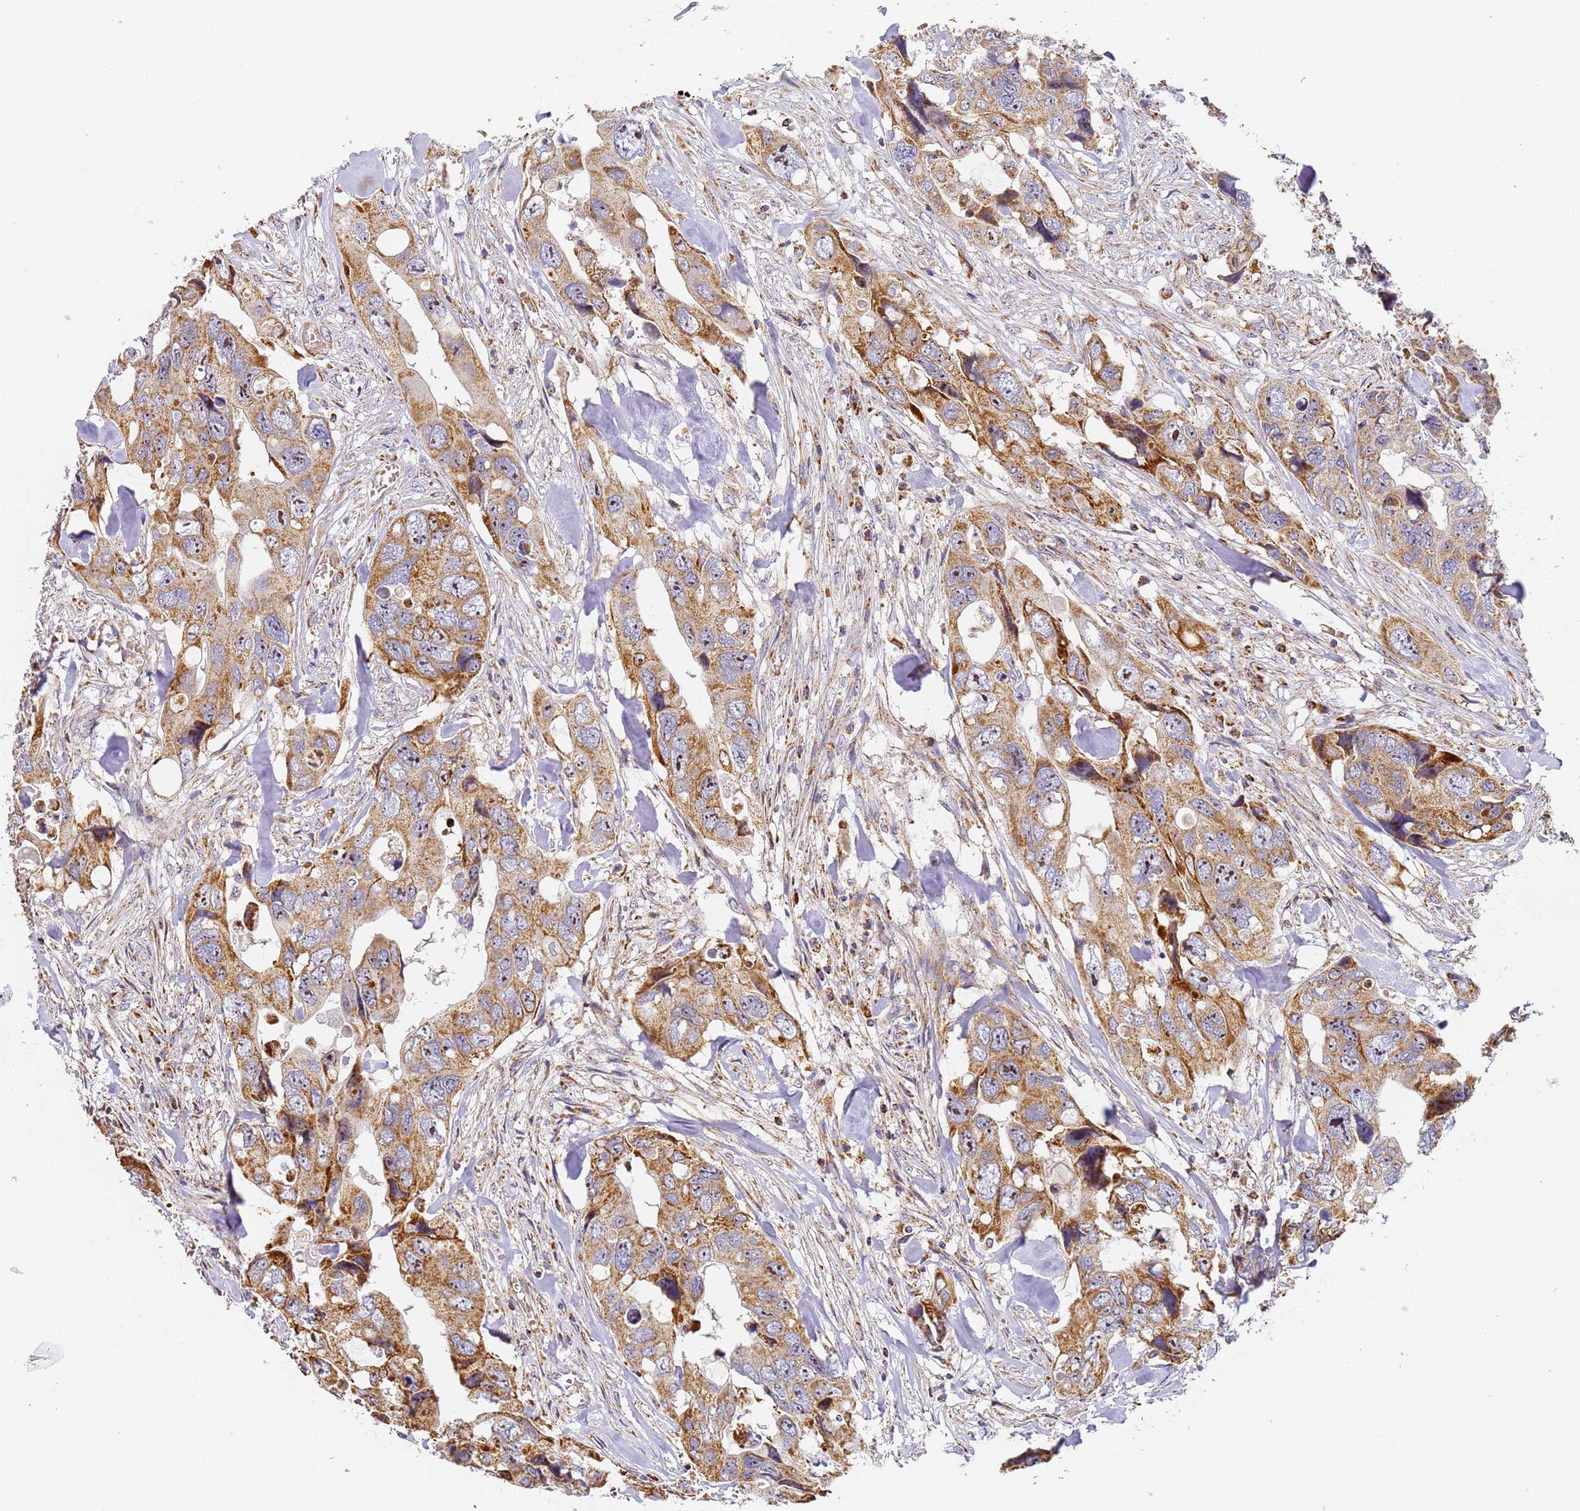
{"staining": {"intensity": "moderate", "quantity": ">75%", "location": "cytoplasmic/membranous"}, "tissue": "colorectal cancer", "cell_type": "Tumor cells", "image_type": "cancer", "snomed": [{"axis": "morphology", "description": "Adenocarcinoma, NOS"}, {"axis": "topography", "description": "Rectum"}], "caption": "Colorectal cancer stained with a protein marker displays moderate staining in tumor cells.", "gene": "FRG2C", "patient": {"sex": "male", "age": 57}}